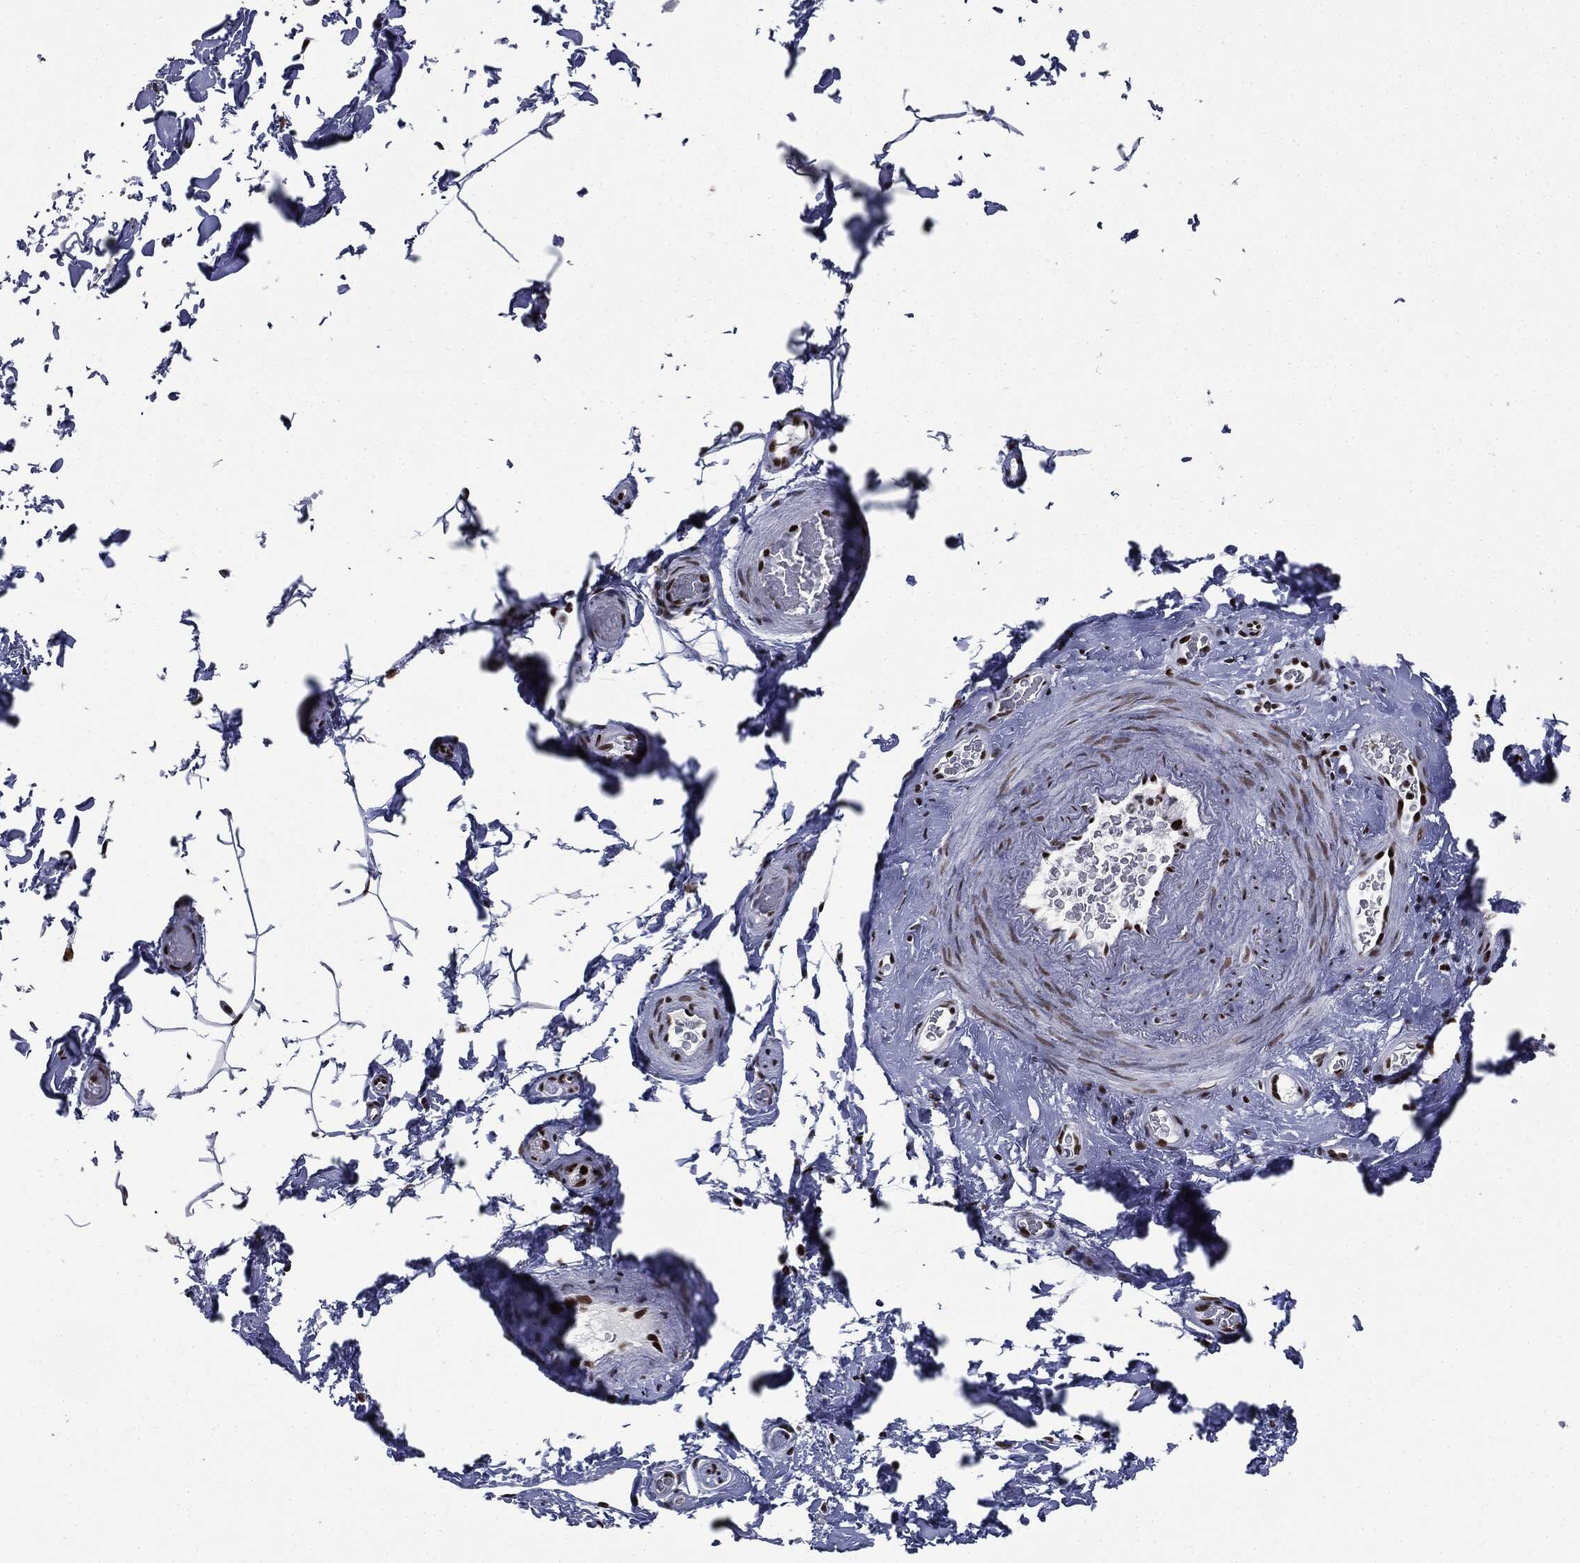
{"staining": {"intensity": "moderate", "quantity": "<25%", "location": "nuclear"}, "tissue": "adipose tissue", "cell_type": "Adipocytes", "image_type": "normal", "snomed": [{"axis": "morphology", "description": "Normal tissue, NOS"}, {"axis": "topography", "description": "Soft tissue"}, {"axis": "topography", "description": "Vascular tissue"}], "caption": "A brown stain shows moderate nuclear positivity of a protein in adipocytes of normal human adipose tissue.", "gene": "MSH2", "patient": {"sex": "male", "age": 41}}